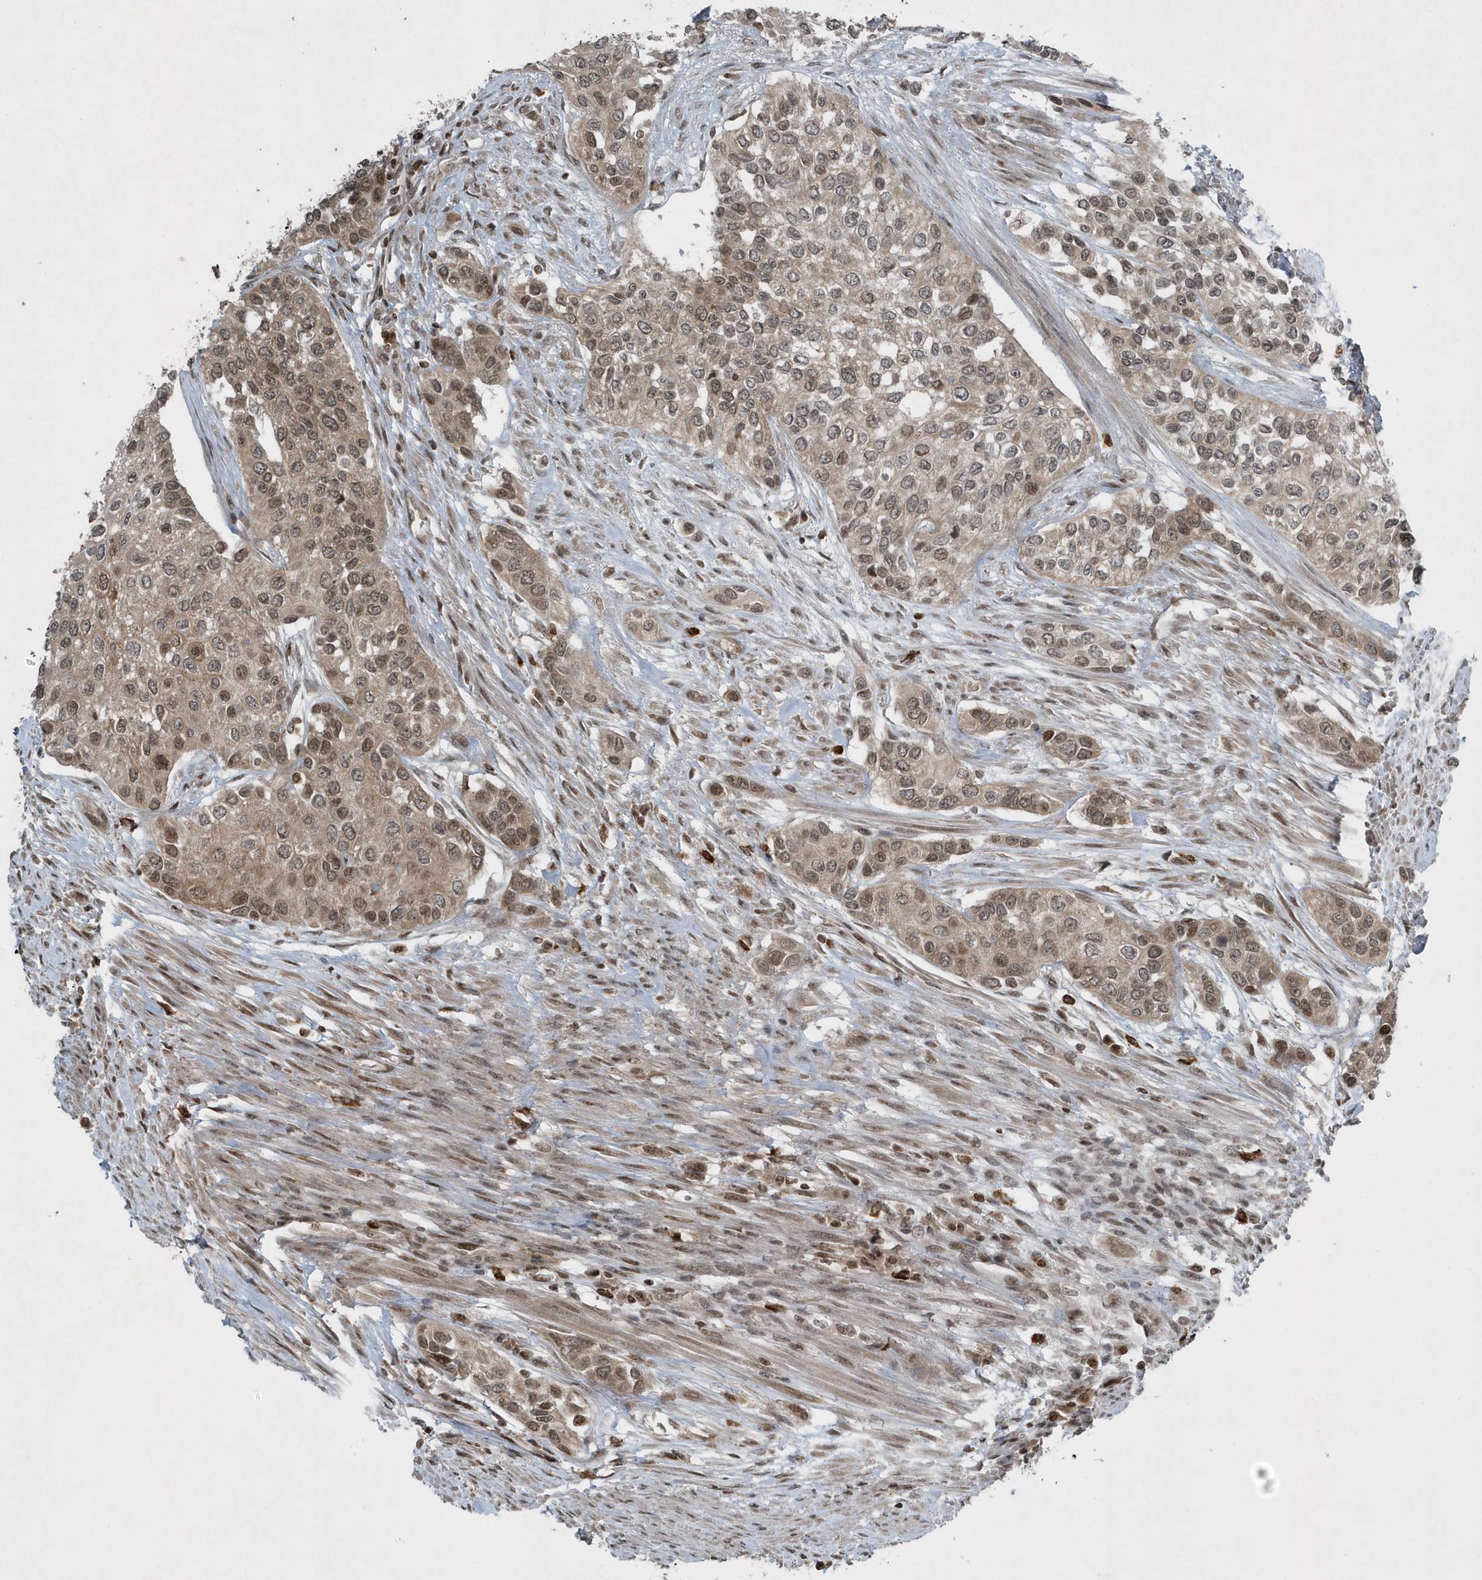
{"staining": {"intensity": "weak", "quantity": ">75%", "location": "cytoplasmic/membranous,nuclear"}, "tissue": "urothelial cancer", "cell_type": "Tumor cells", "image_type": "cancer", "snomed": [{"axis": "morphology", "description": "Normal tissue, NOS"}, {"axis": "morphology", "description": "Urothelial carcinoma, High grade"}, {"axis": "topography", "description": "Vascular tissue"}, {"axis": "topography", "description": "Urinary bladder"}], "caption": "Urothelial carcinoma (high-grade) tissue reveals weak cytoplasmic/membranous and nuclear staining in approximately >75% of tumor cells The protein of interest is shown in brown color, while the nuclei are stained blue.", "gene": "EIF2B1", "patient": {"sex": "female", "age": 56}}